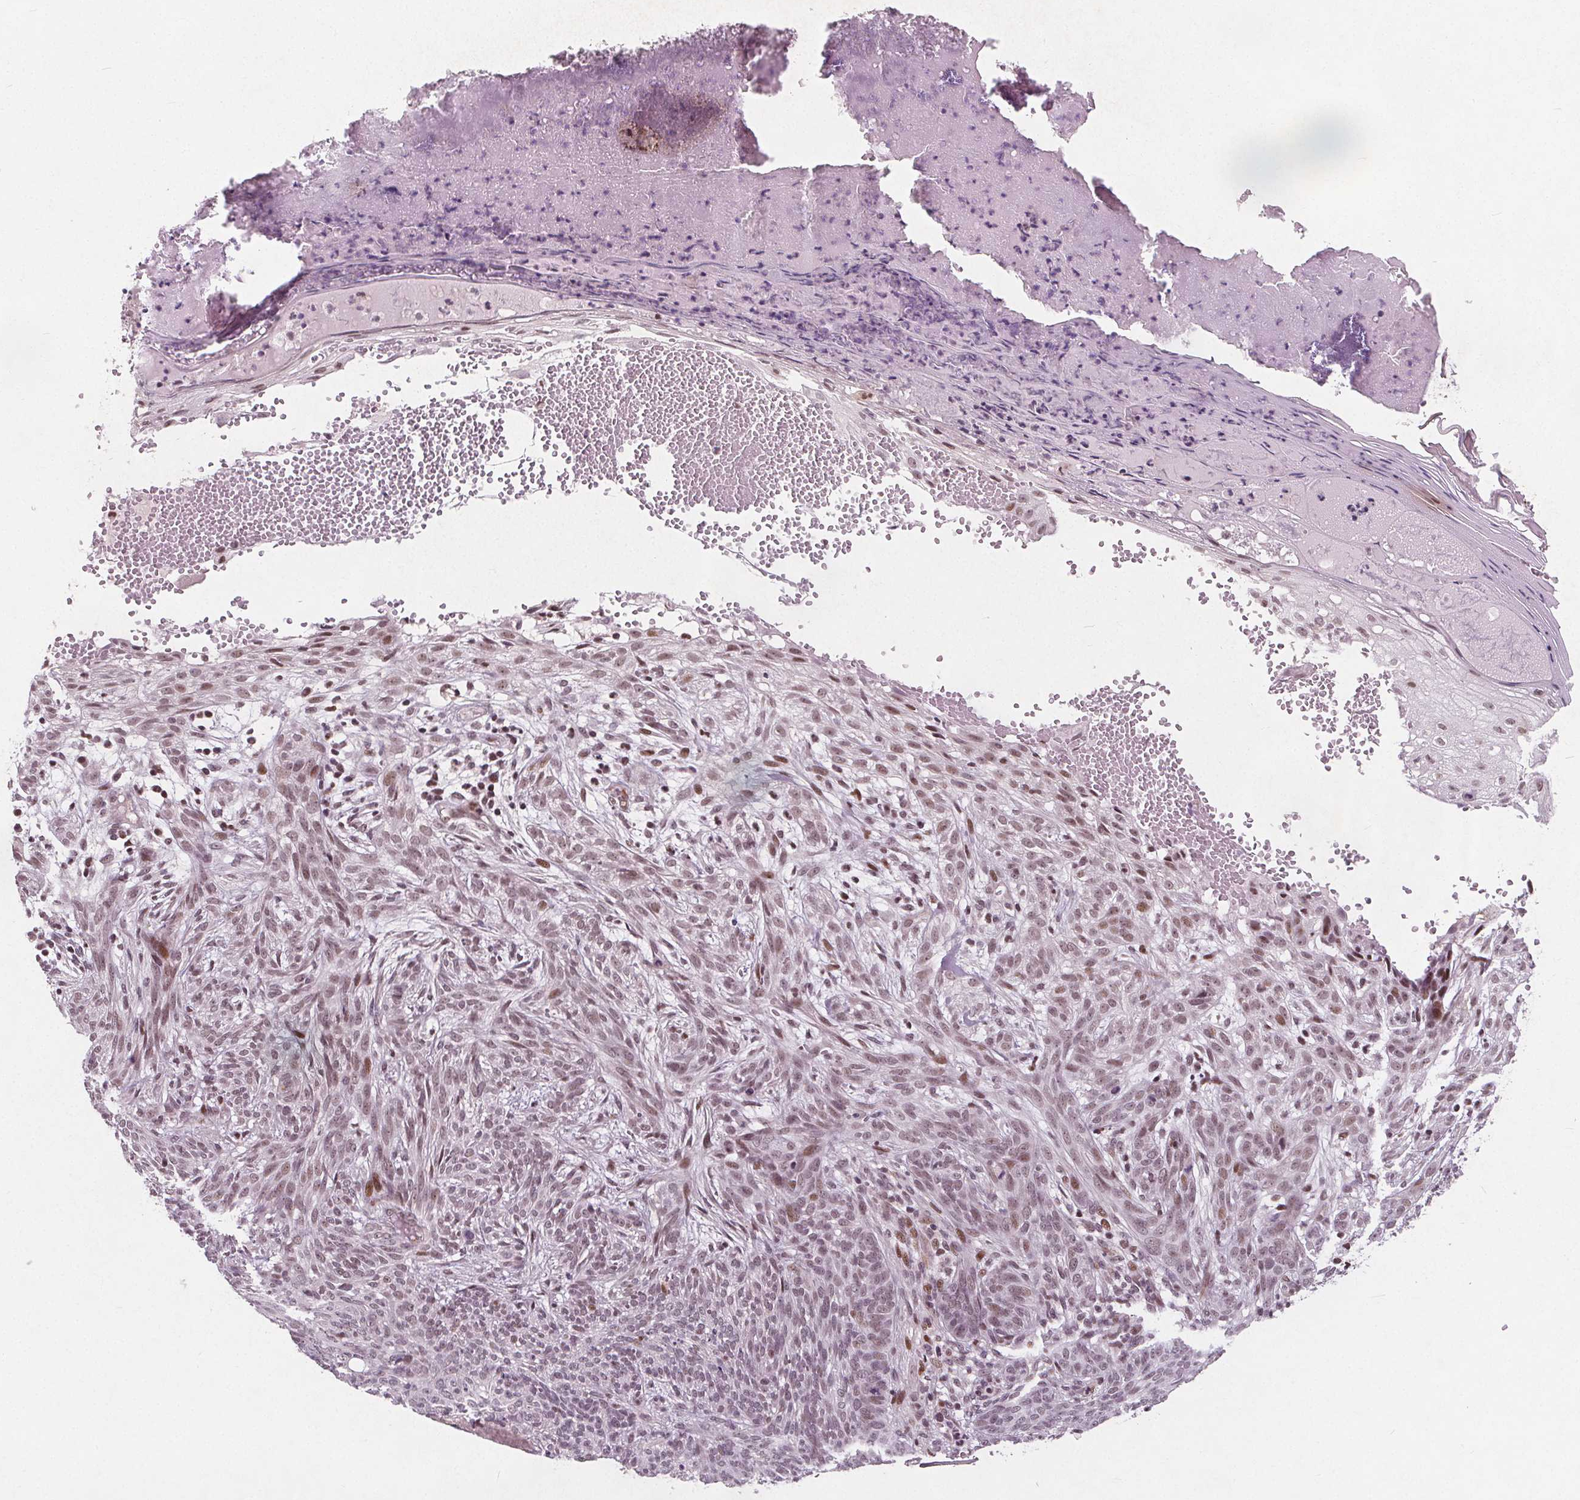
{"staining": {"intensity": "moderate", "quantity": "25%-75%", "location": "nuclear"}, "tissue": "skin cancer", "cell_type": "Tumor cells", "image_type": "cancer", "snomed": [{"axis": "morphology", "description": "Basal cell carcinoma"}, {"axis": "topography", "description": "Skin"}], "caption": "Skin basal cell carcinoma was stained to show a protein in brown. There is medium levels of moderate nuclear positivity in about 25%-75% of tumor cells. The staining was performed using DAB, with brown indicating positive protein expression. Nuclei are stained blue with hematoxylin.", "gene": "TAF6L", "patient": {"sex": "male", "age": 84}}